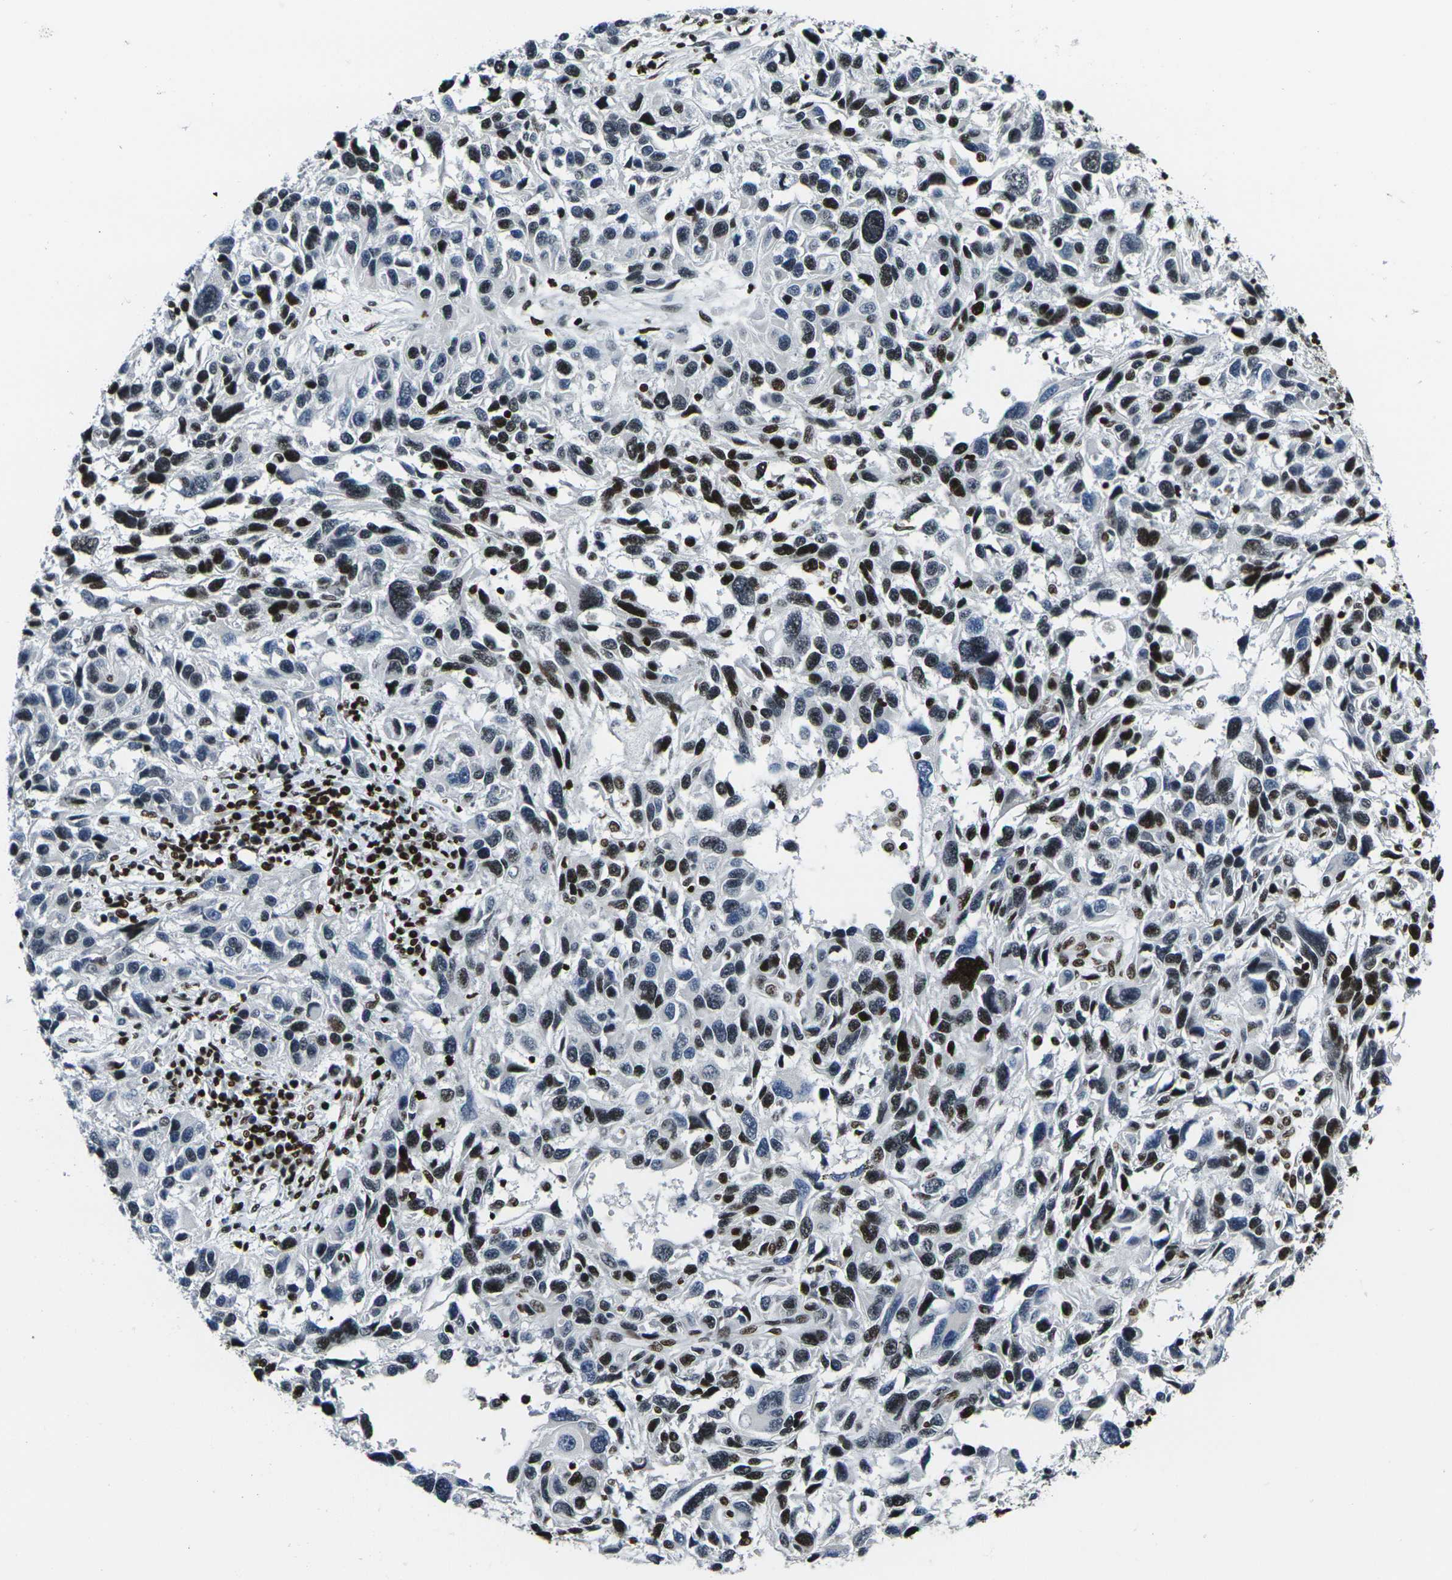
{"staining": {"intensity": "moderate", "quantity": "25%-75%", "location": "nuclear"}, "tissue": "melanoma", "cell_type": "Tumor cells", "image_type": "cancer", "snomed": [{"axis": "morphology", "description": "Malignant melanoma, NOS"}, {"axis": "topography", "description": "Skin"}], "caption": "This micrograph exhibits immunohistochemistry (IHC) staining of melanoma, with medium moderate nuclear staining in about 25%-75% of tumor cells.", "gene": "H1-10", "patient": {"sex": "male", "age": 53}}